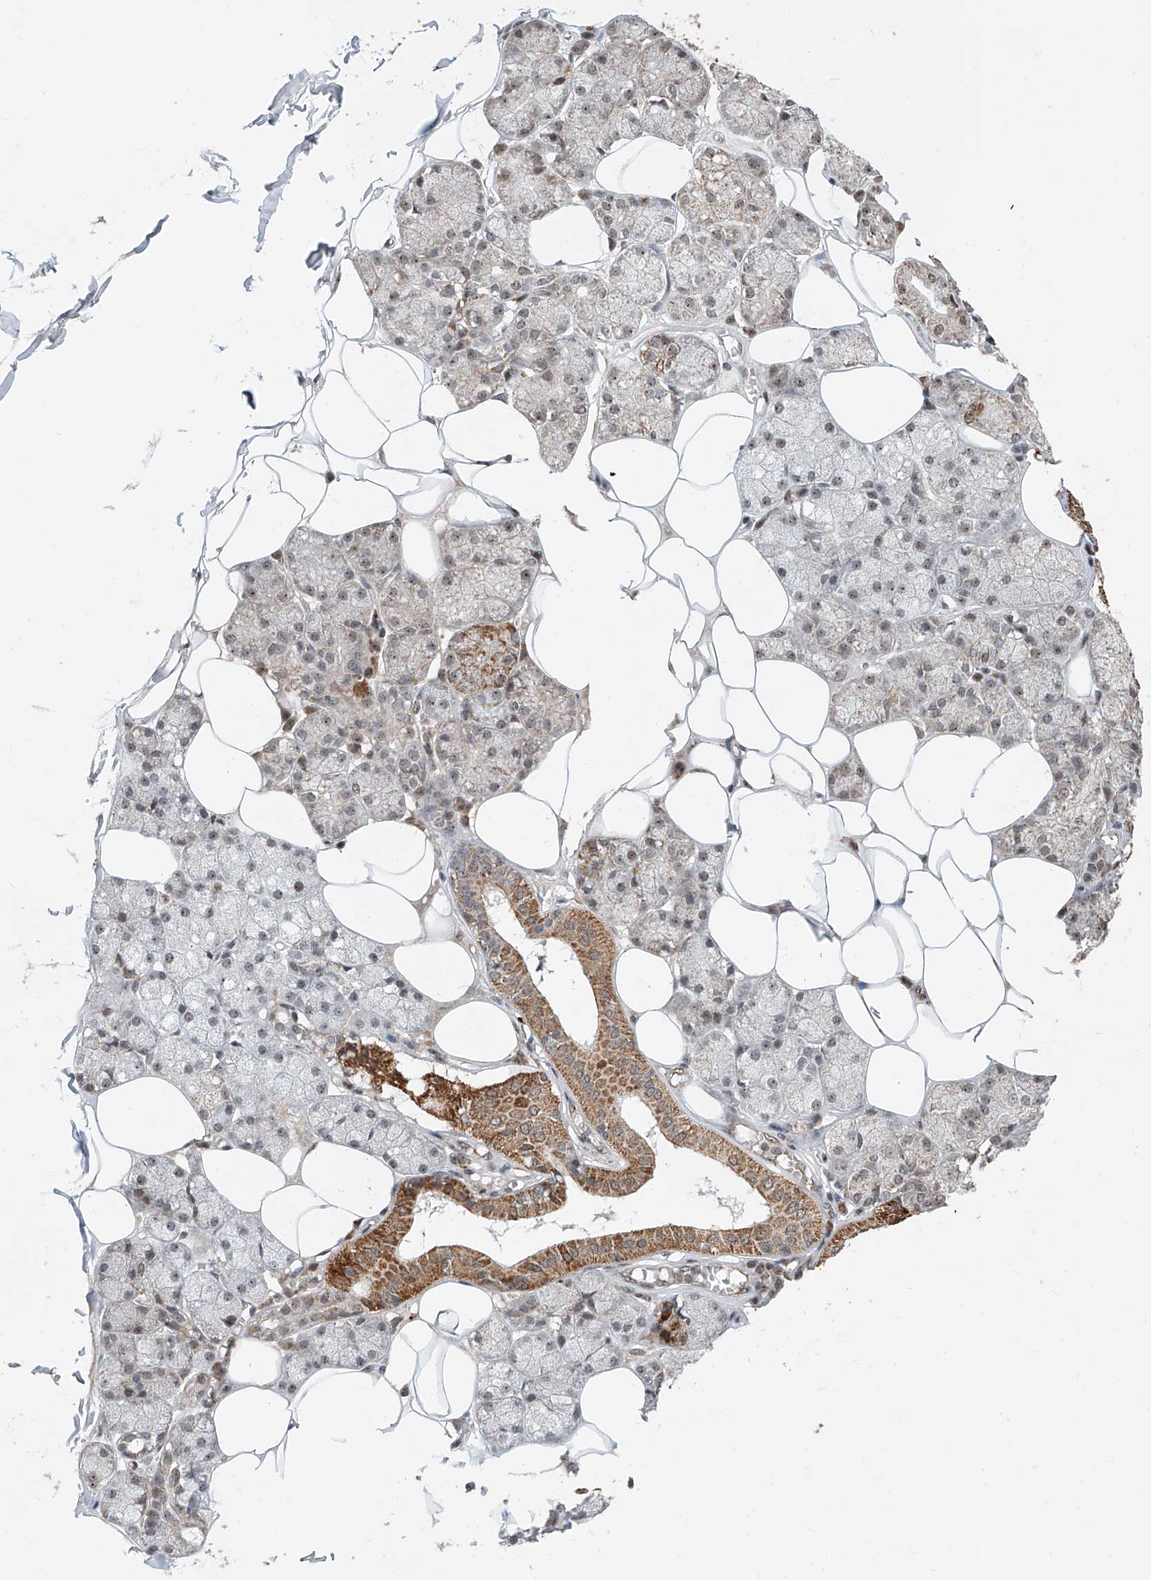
{"staining": {"intensity": "strong", "quantity": "25%-75%", "location": "cytoplasmic/membranous,nuclear"}, "tissue": "salivary gland", "cell_type": "Glandular cells", "image_type": "normal", "snomed": [{"axis": "morphology", "description": "Normal tissue, NOS"}, {"axis": "topography", "description": "Salivary gland"}], "caption": "IHC histopathology image of normal human salivary gland stained for a protein (brown), which exhibits high levels of strong cytoplasmic/membranous,nuclear staining in approximately 25%-75% of glandular cells.", "gene": "SDE2", "patient": {"sex": "male", "age": 62}}